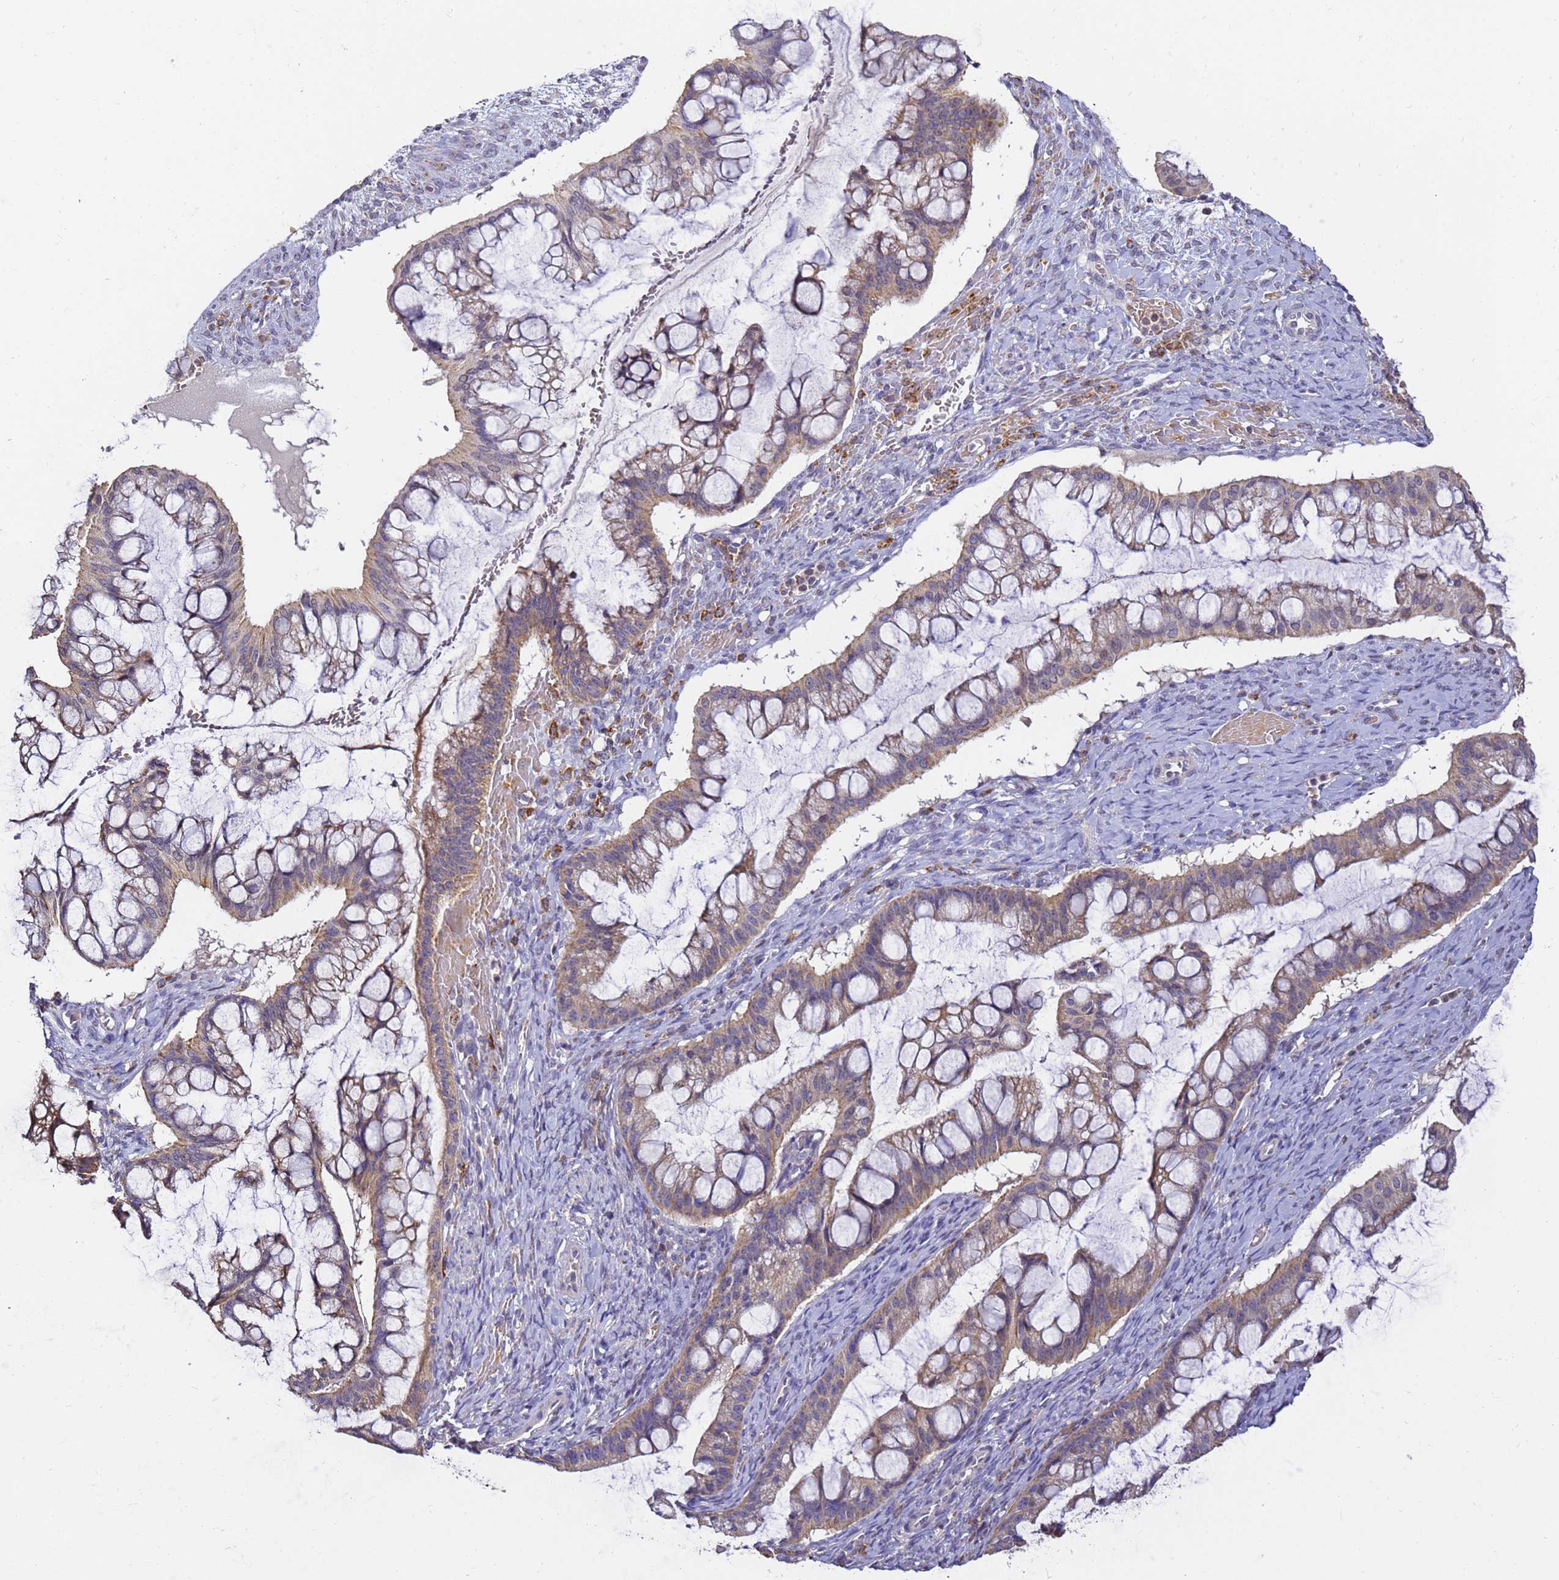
{"staining": {"intensity": "moderate", "quantity": "25%-75%", "location": "cytoplasmic/membranous"}, "tissue": "ovarian cancer", "cell_type": "Tumor cells", "image_type": "cancer", "snomed": [{"axis": "morphology", "description": "Cystadenocarcinoma, mucinous, NOS"}, {"axis": "topography", "description": "Ovary"}], "caption": "Protein expression analysis of ovarian cancer (mucinous cystadenocarcinoma) reveals moderate cytoplasmic/membranous positivity in about 25%-75% of tumor cells. The staining is performed using DAB brown chromogen to label protein expression. The nuclei are counter-stained blue using hematoxylin.", "gene": "ARL8B", "patient": {"sex": "female", "age": 73}}